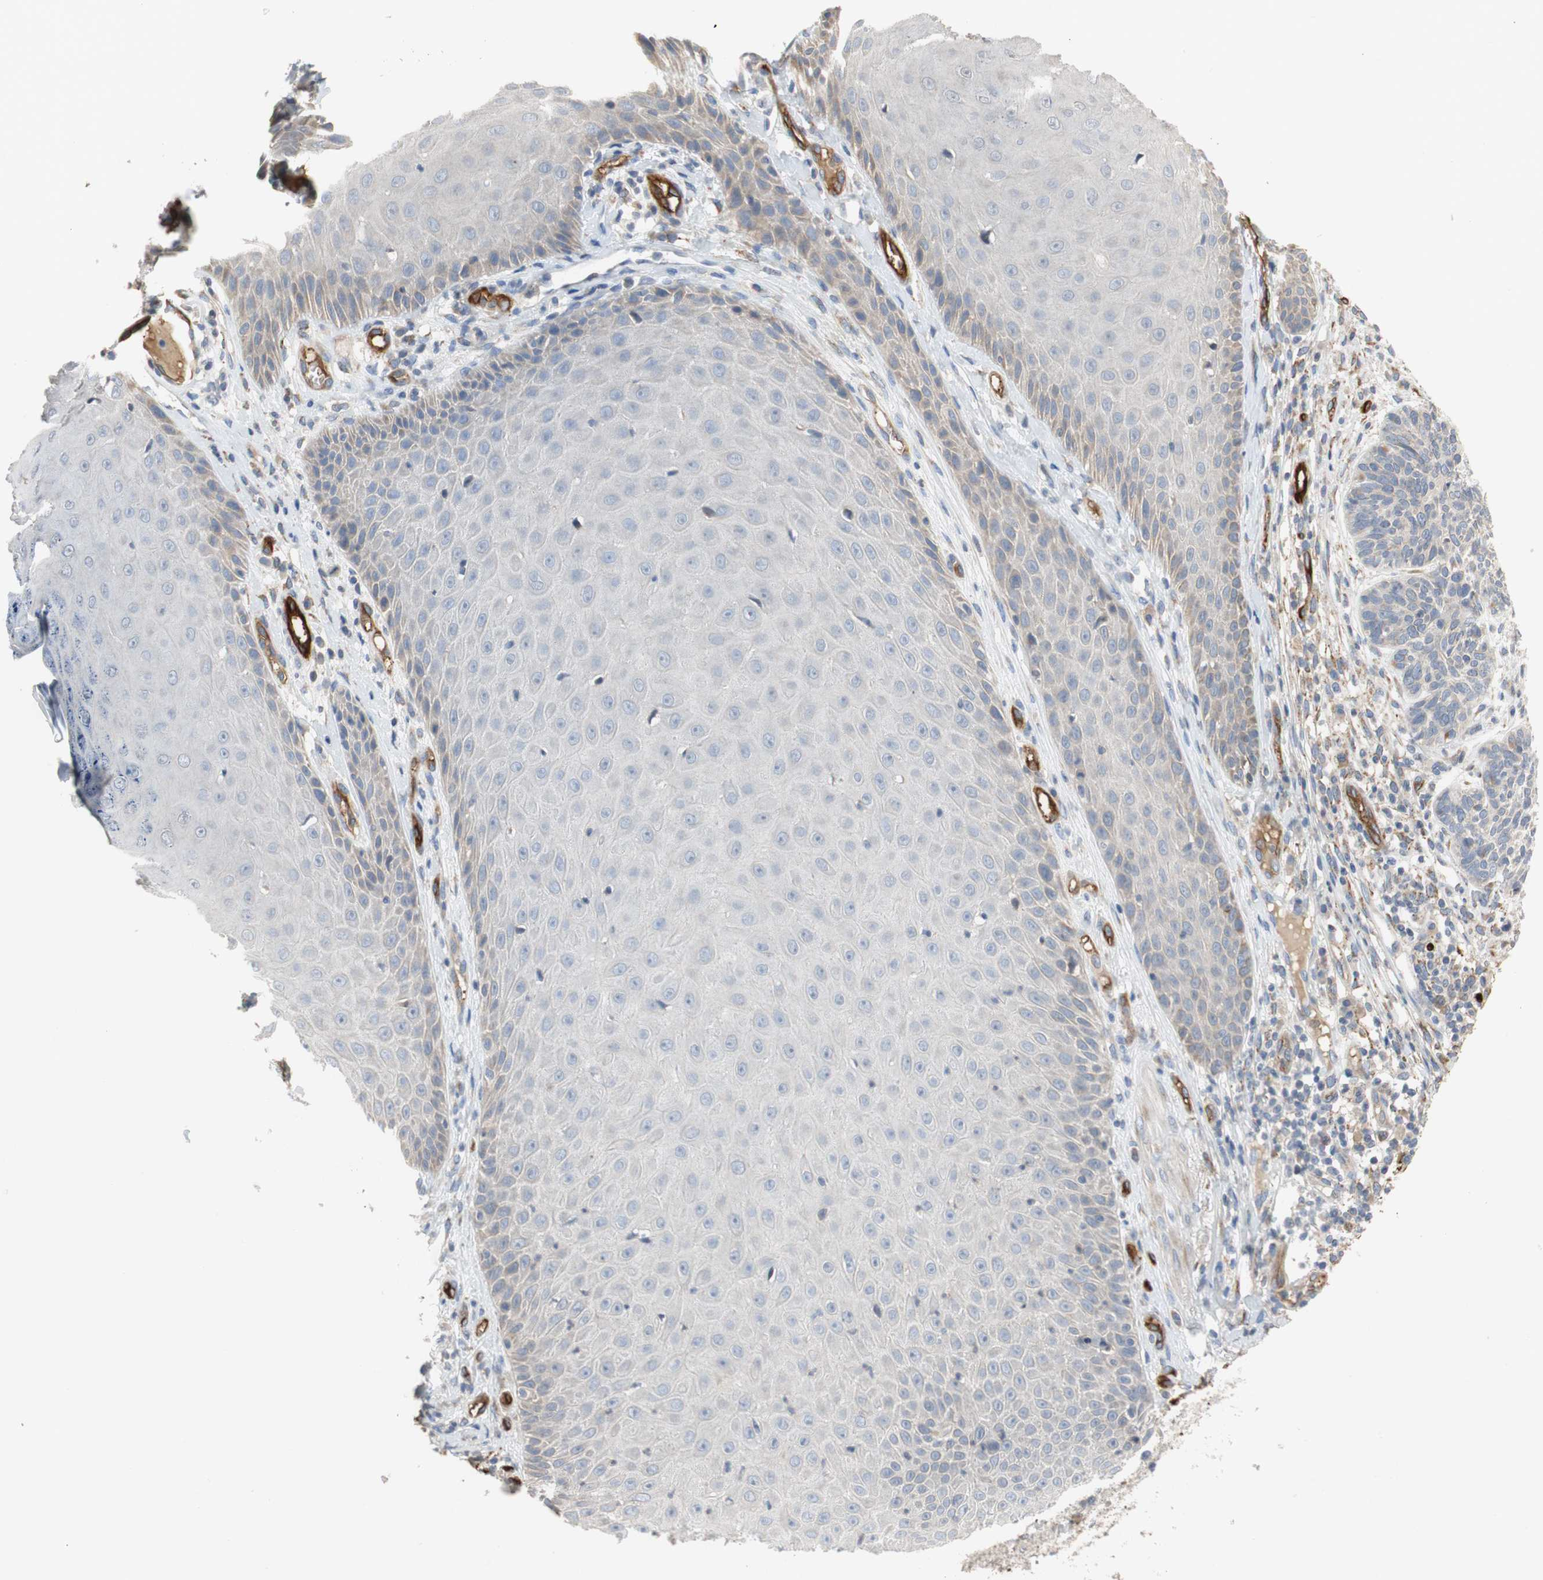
{"staining": {"intensity": "negative", "quantity": "none", "location": "none"}, "tissue": "skin cancer", "cell_type": "Tumor cells", "image_type": "cancer", "snomed": [{"axis": "morphology", "description": "Normal tissue, NOS"}, {"axis": "morphology", "description": "Basal cell carcinoma"}, {"axis": "topography", "description": "Skin"}], "caption": "Tumor cells are negative for protein expression in human skin cancer (basal cell carcinoma). The staining was performed using DAB to visualize the protein expression in brown, while the nuclei were stained in blue with hematoxylin (Magnification: 20x).", "gene": "ALPL", "patient": {"sex": "male", "age": 52}}